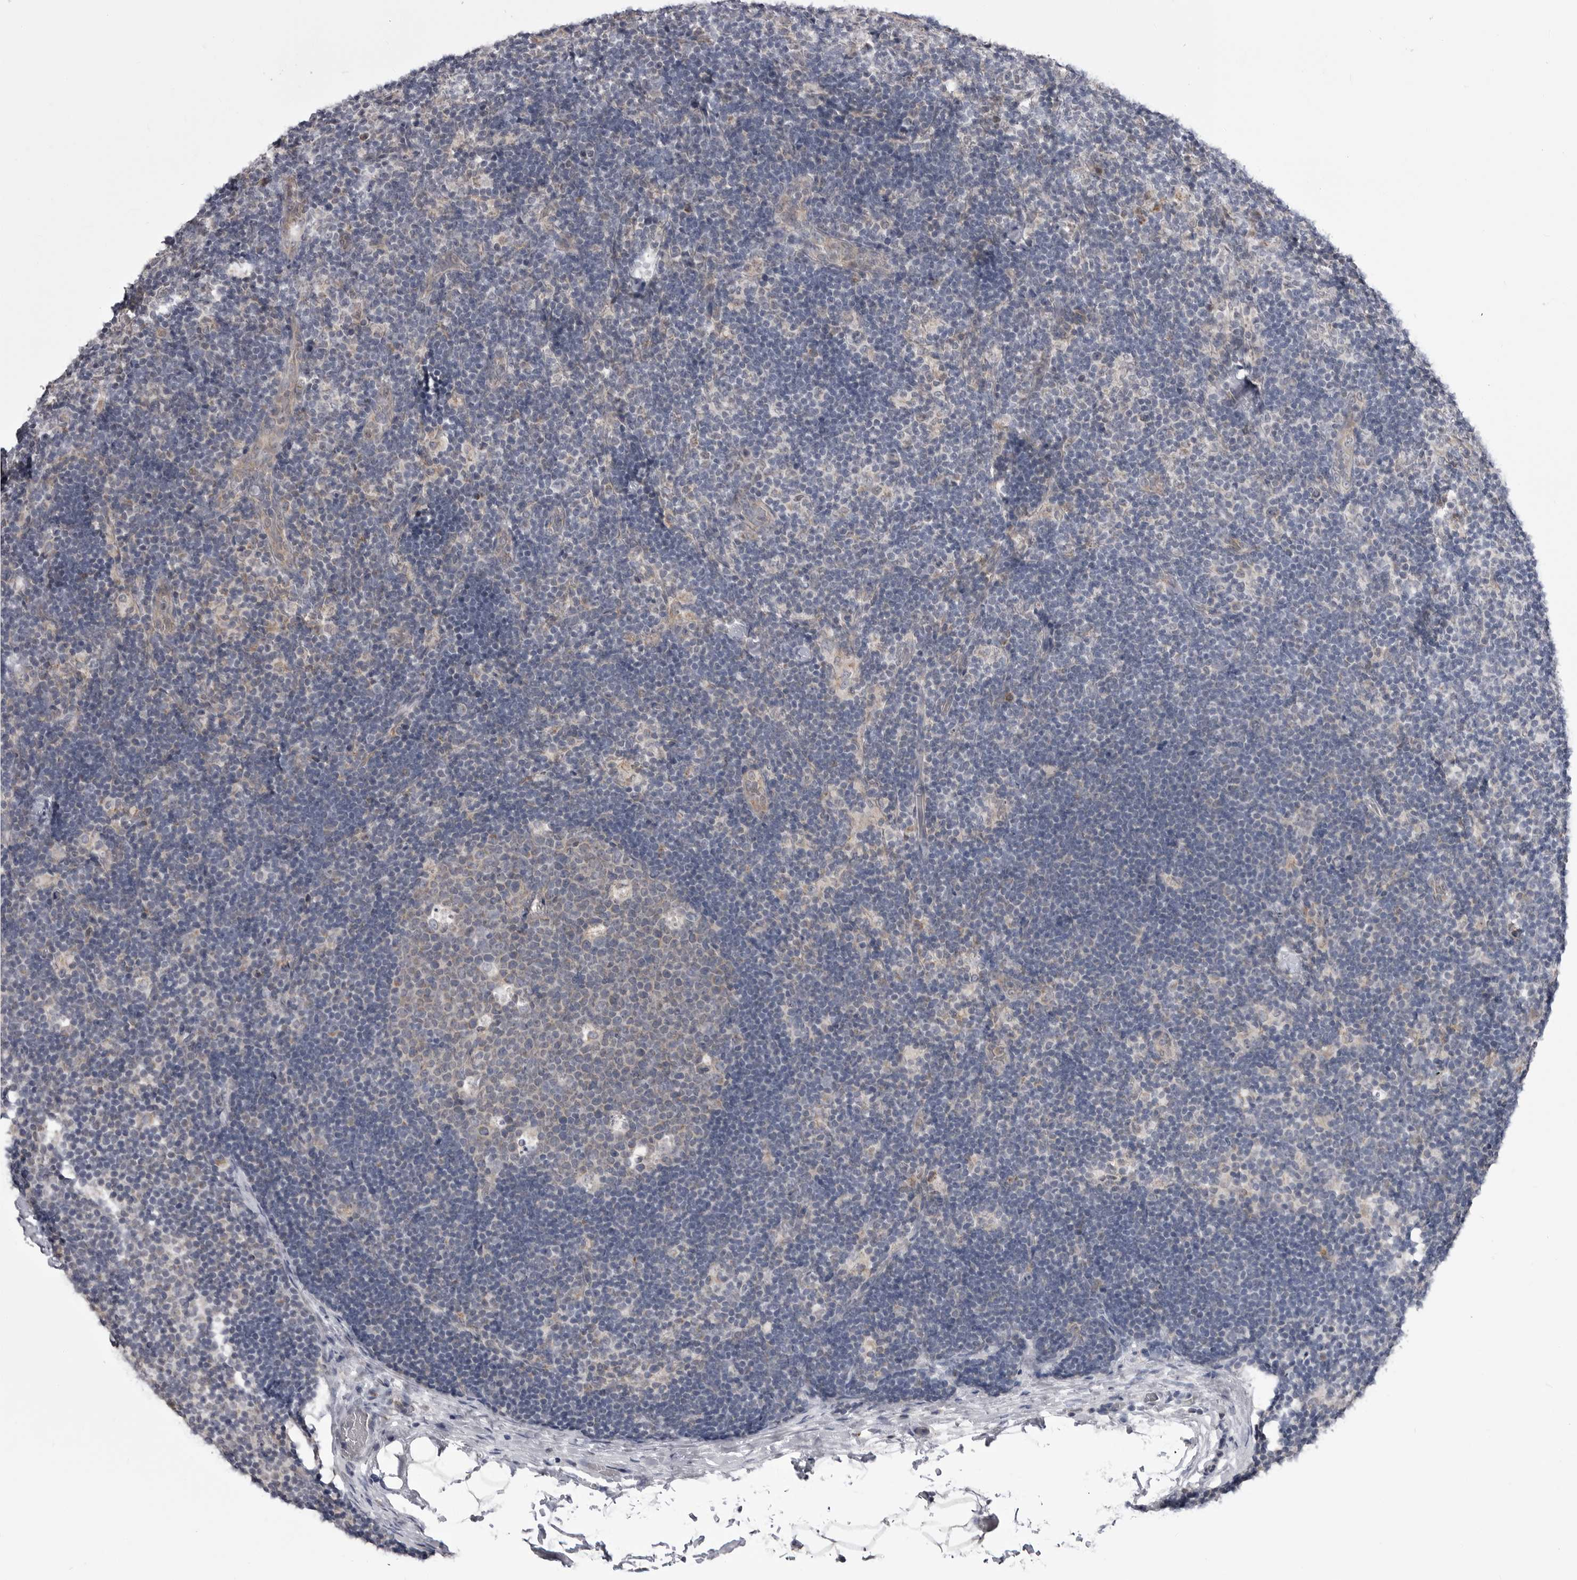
{"staining": {"intensity": "negative", "quantity": "none", "location": "none"}, "tissue": "lymph node", "cell_type": "Germinal center cells", "image_type": "normal", "snomed": [{"axis": "morphology", "description": "Normal tissue, NOS"}, {"axis": "topography", "description": "Lymph node"}], "caption": "Benign lymph node was stained to show a protein in brown. There is no significant positivity in germinal center cells.", "gene": "FH", "patient": {"sex": "female", "age": 22}}